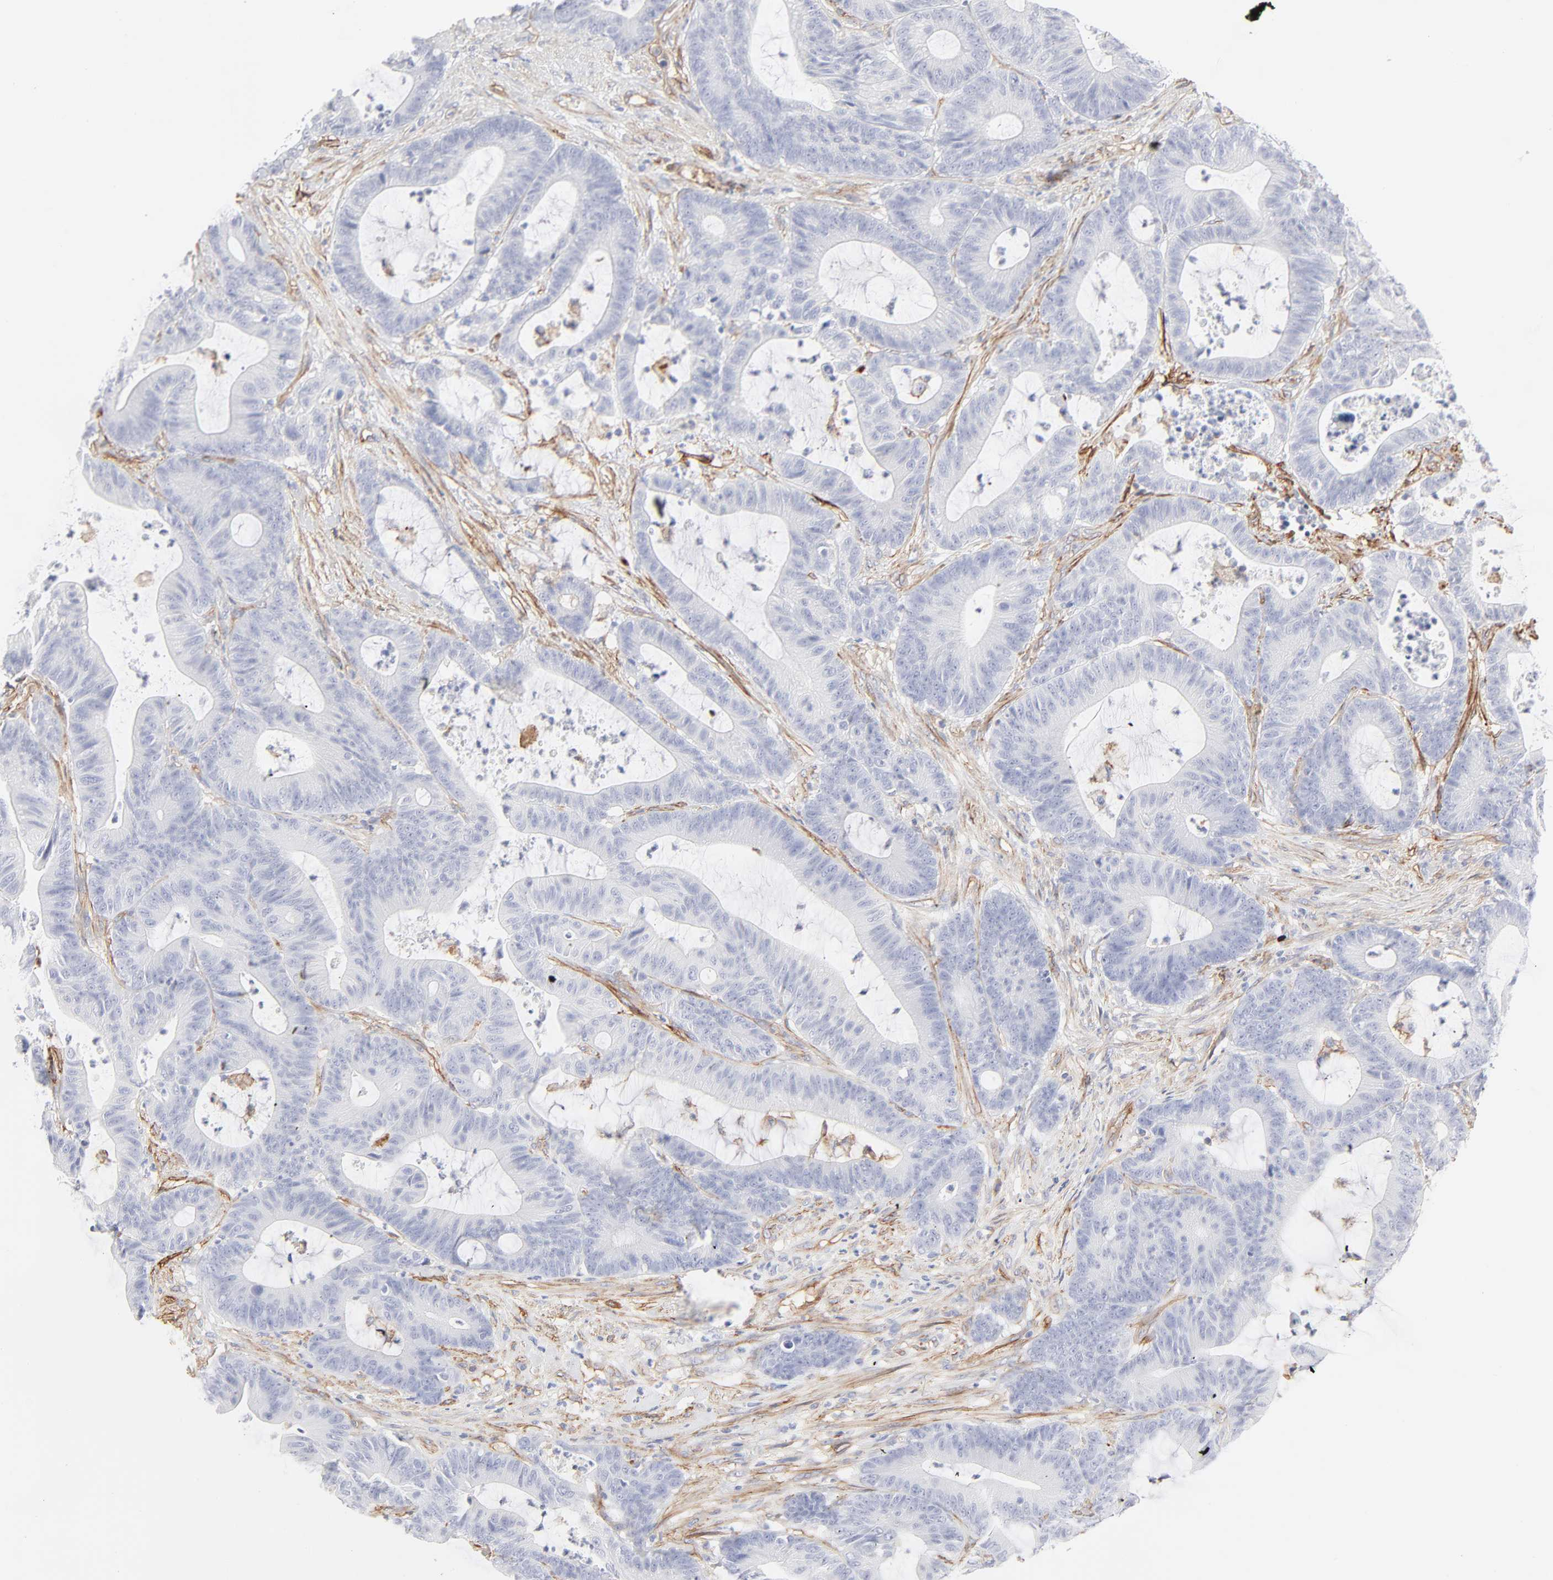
{"staining": {"intensity": "negative", "quantity": "none", "location": "none"}, "tissue": "colorectal cancer", "cell_type": "Tumor cells", "image_type": "cancer", "snomed": [{"axis": "morphology", "description": "Adenocarcinoma, NOS"}, {"axis": "topography", "description": "Colon"}], "caption": "A high-resolution histopathology image shows immunohistochemistry (IHC) staining of colorectal cancer (adenocarcinoma), which displays no significant expression in tumor cells. Nuclei are stained in blue.", "gene": "ITGA5", "patient": {"sex": "female", "age": 84}}